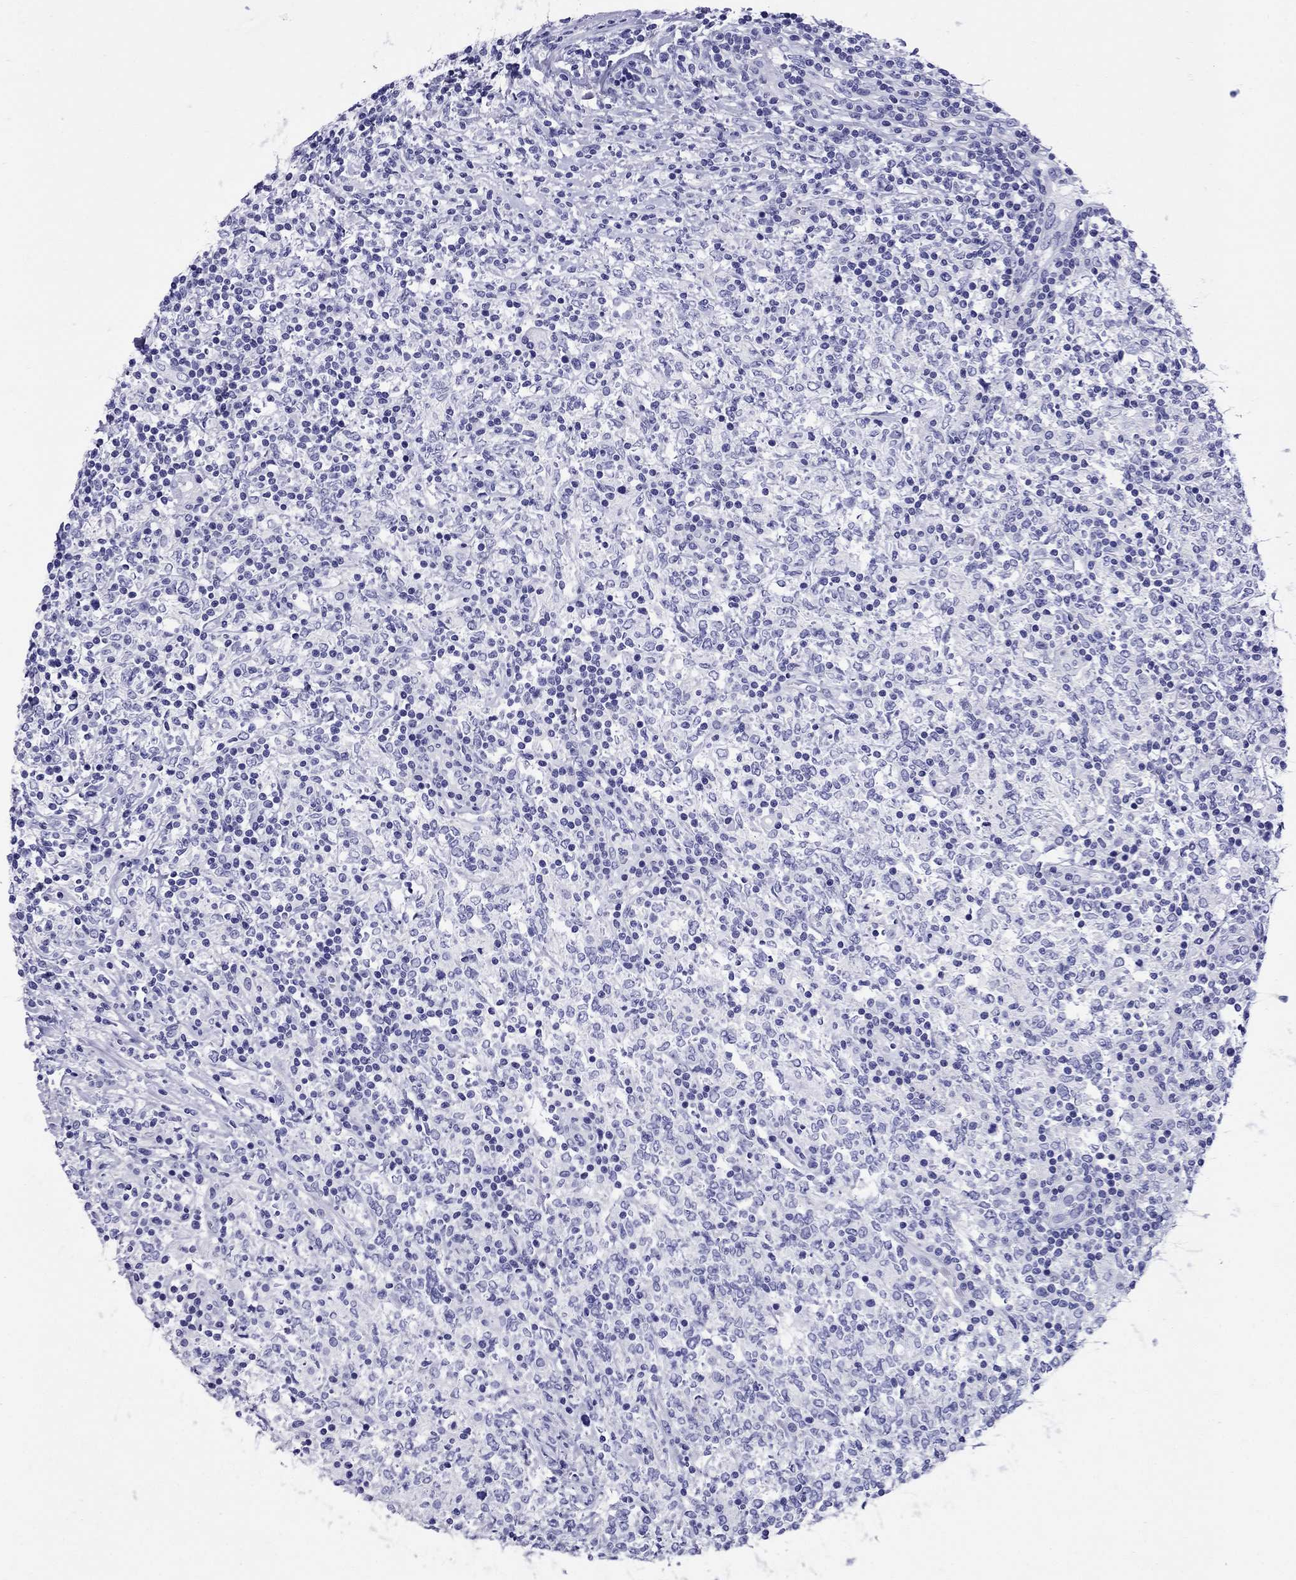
{"staining": {"intensity": "negative", "quantity": "none", "location": "none"}, "tissue": "lymphoma", "cell_type": "Tumor cells", "image_type": "cancer", "snomed": [{"axis": "morphology", "description": "Malignant lymphoma, non-Hodgkin's type, High grade"}, {"axis": "topography", "description": "Lymph node"}], "caption": "An image of human lymphoma is negative for staining in tumor cells. (DAB (3,3'-diaminobenzidine) IHC with hematoxylin counter stain).", "gene": "AVPR1B", "patient": {"sex": "female", "age": 84}}